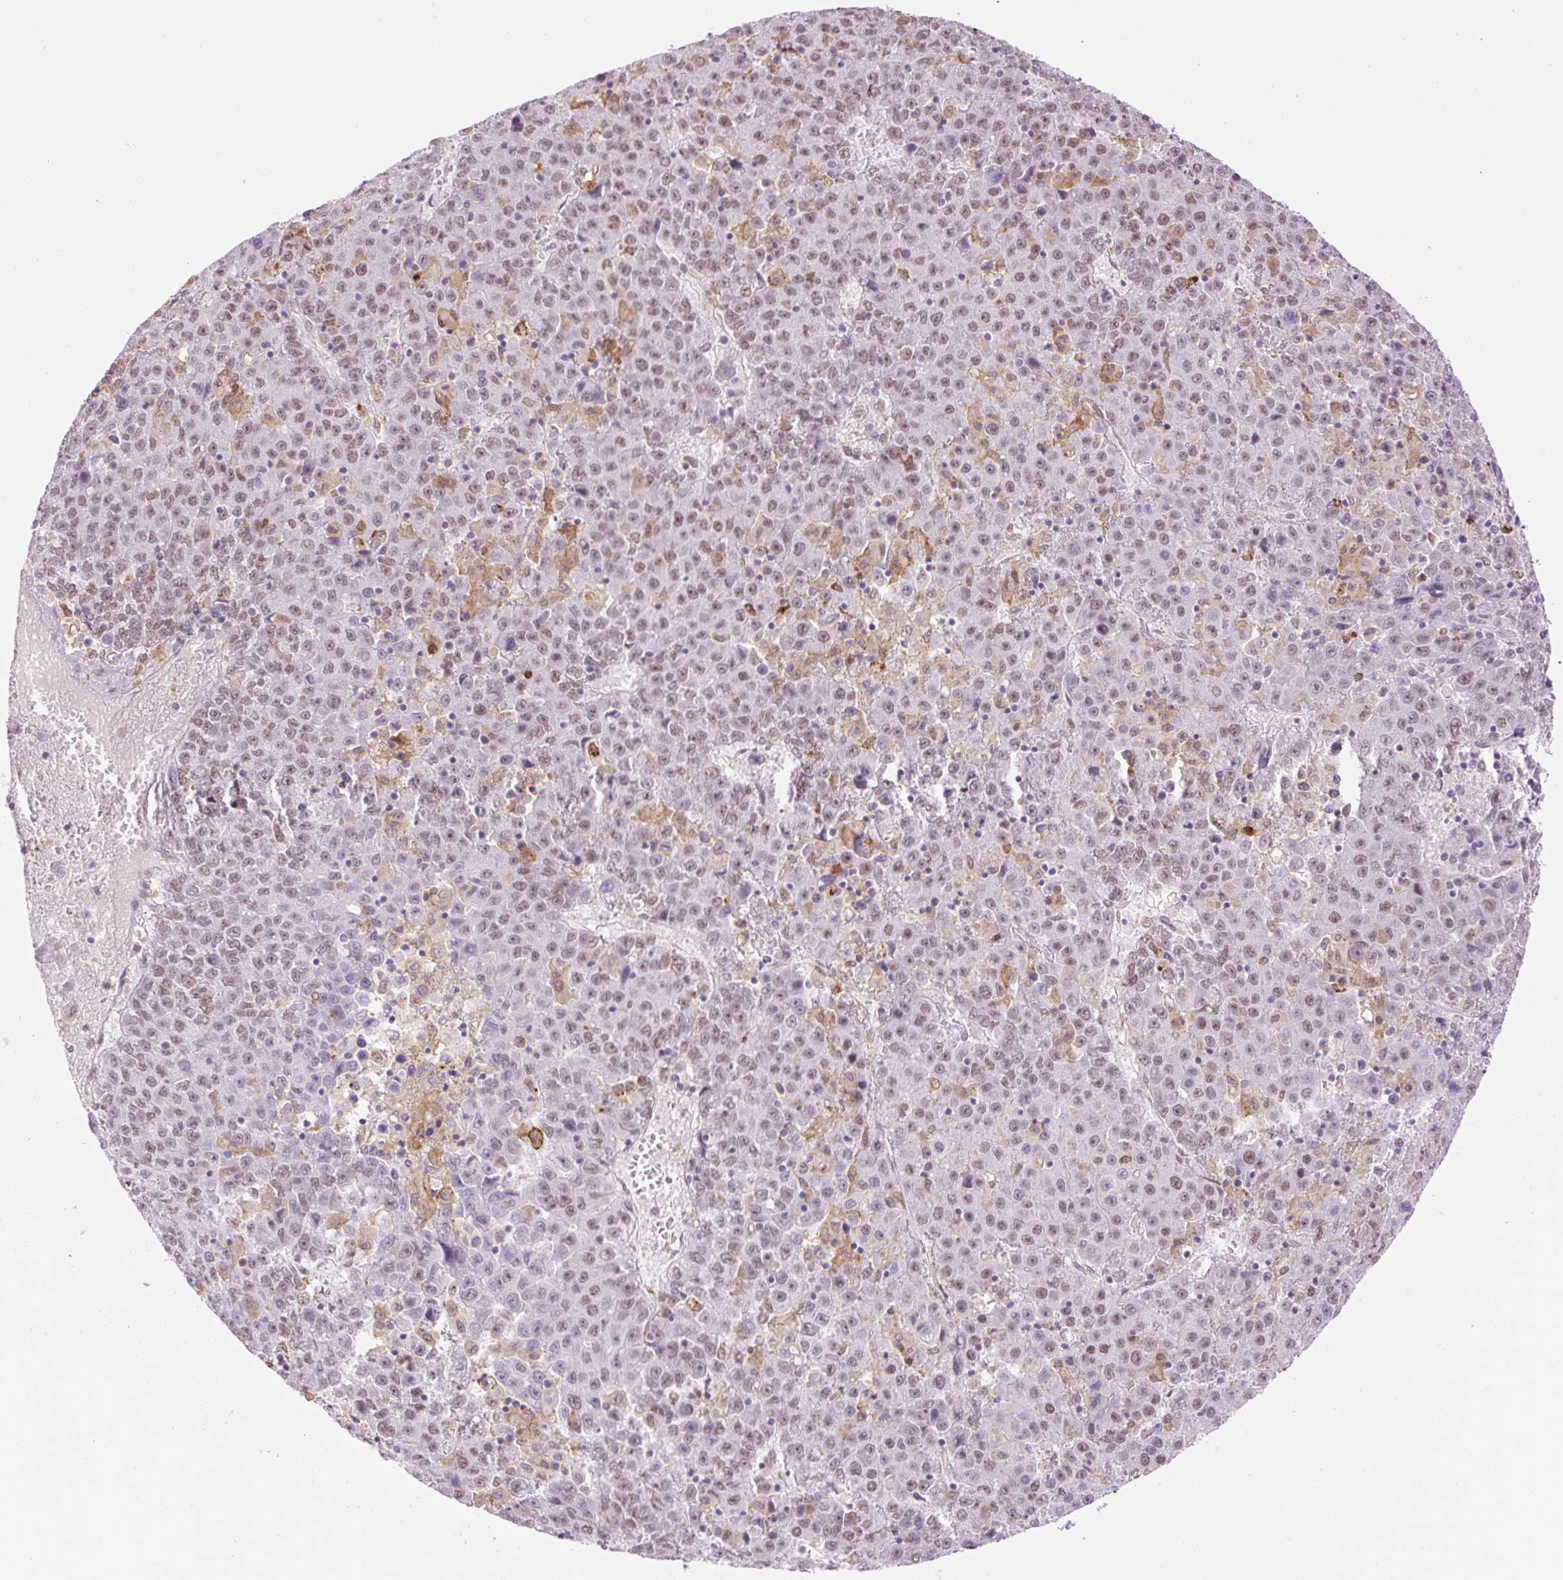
{"staining": {"intensity": "moderate", "quantity": ">75%", "location": "cytoplasmic/membranous,nuclear"}, "tissue": "liver cancer", "cell_type": "Tumor cells", "image_type": "cancer", "snomed": [{"axis": "morphology", "description": "Carcinoma, Hepatocellular, NOS"}, {"axis": "topography", "description": "Liver"}], "caption": "A brown stain shows moderate cytoplasmic/membranous and nuclear positivity of a protein in human liver cancer tumor cells.", "gene": "PALM3", "patient": {"sex": "female", "age": 53}}